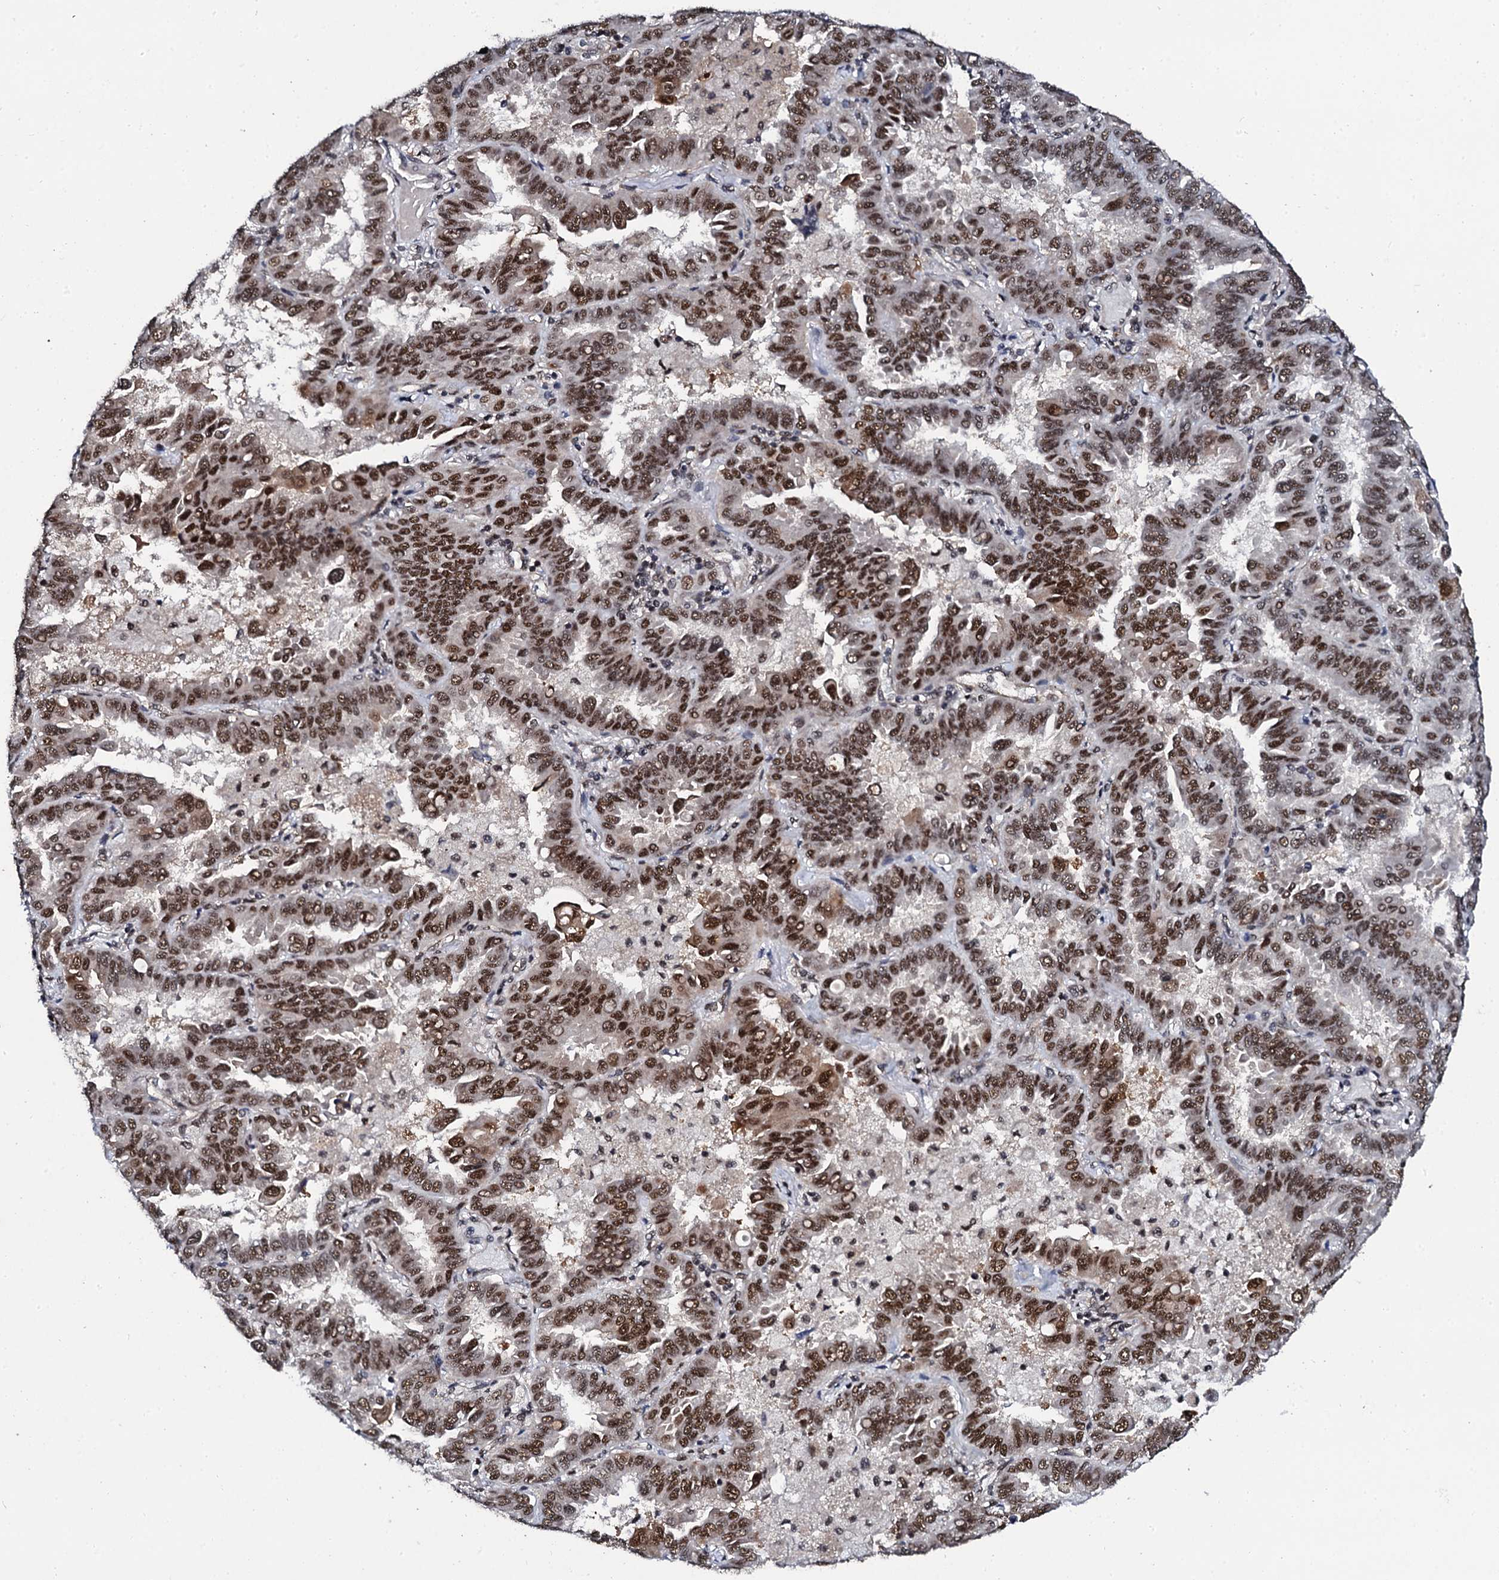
{"staining": {"intensity": "strong", "quantity": ">75%", "location": "nuclear"}, "tissue": "lung cancer", "cell_type": "Tumor cells", "image_type": "cancer", "snomed": [{"axis": "morphology", "description": "Adenocarcinoma, NOS"}, {"axis": "topography", "description": "Lung"}], "caption": "Brown immunohistochemical staining in human lung cancer shows strong nuclear staining in about >75% of tumor cells. (IHC, brightfield microscopy, high magnification).", "gene": "CSTF3", "patient": {"sex": "male", "age": 64}}